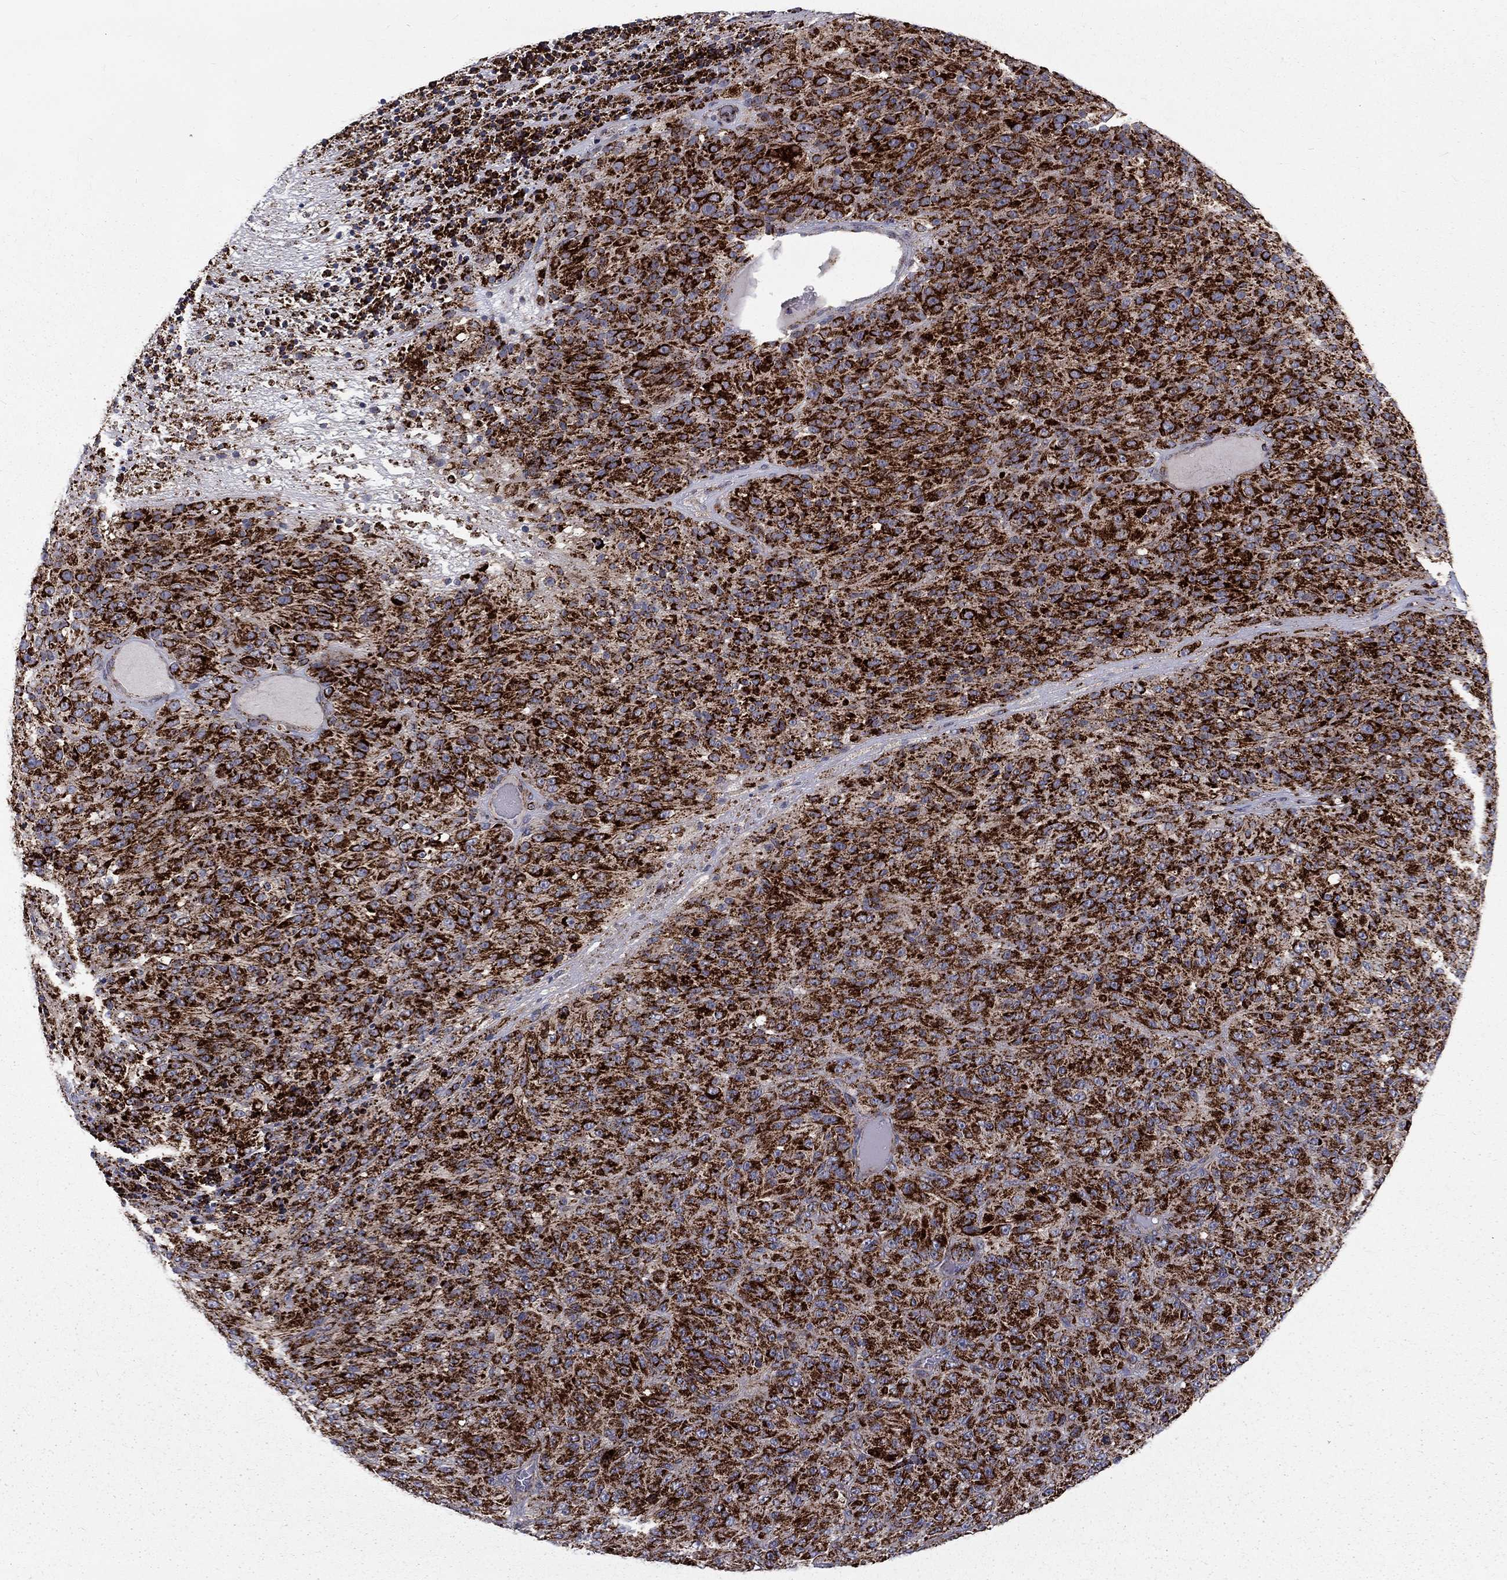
{"staining": {"intensity": "strong", "quantity": ">75%", "location": "cytoplasmic/membranous"}, "tissue": "melanoma", "cell_type": "Tumor cells", "image_type": "cancer", "snomed": [{"axis": "morphology", "description": "Malignant melanoma, Metastatic site"}, {"axis": "topography", "description": "Brain"}], "caption": "Brown immunohistochemical staining in melanoma reveals strong cytoplasmic/membranous positivity in approximately >75% of tumor cells.", "gene": "ALDH1B1", "patient": {"sex": "female", "age": 56}}